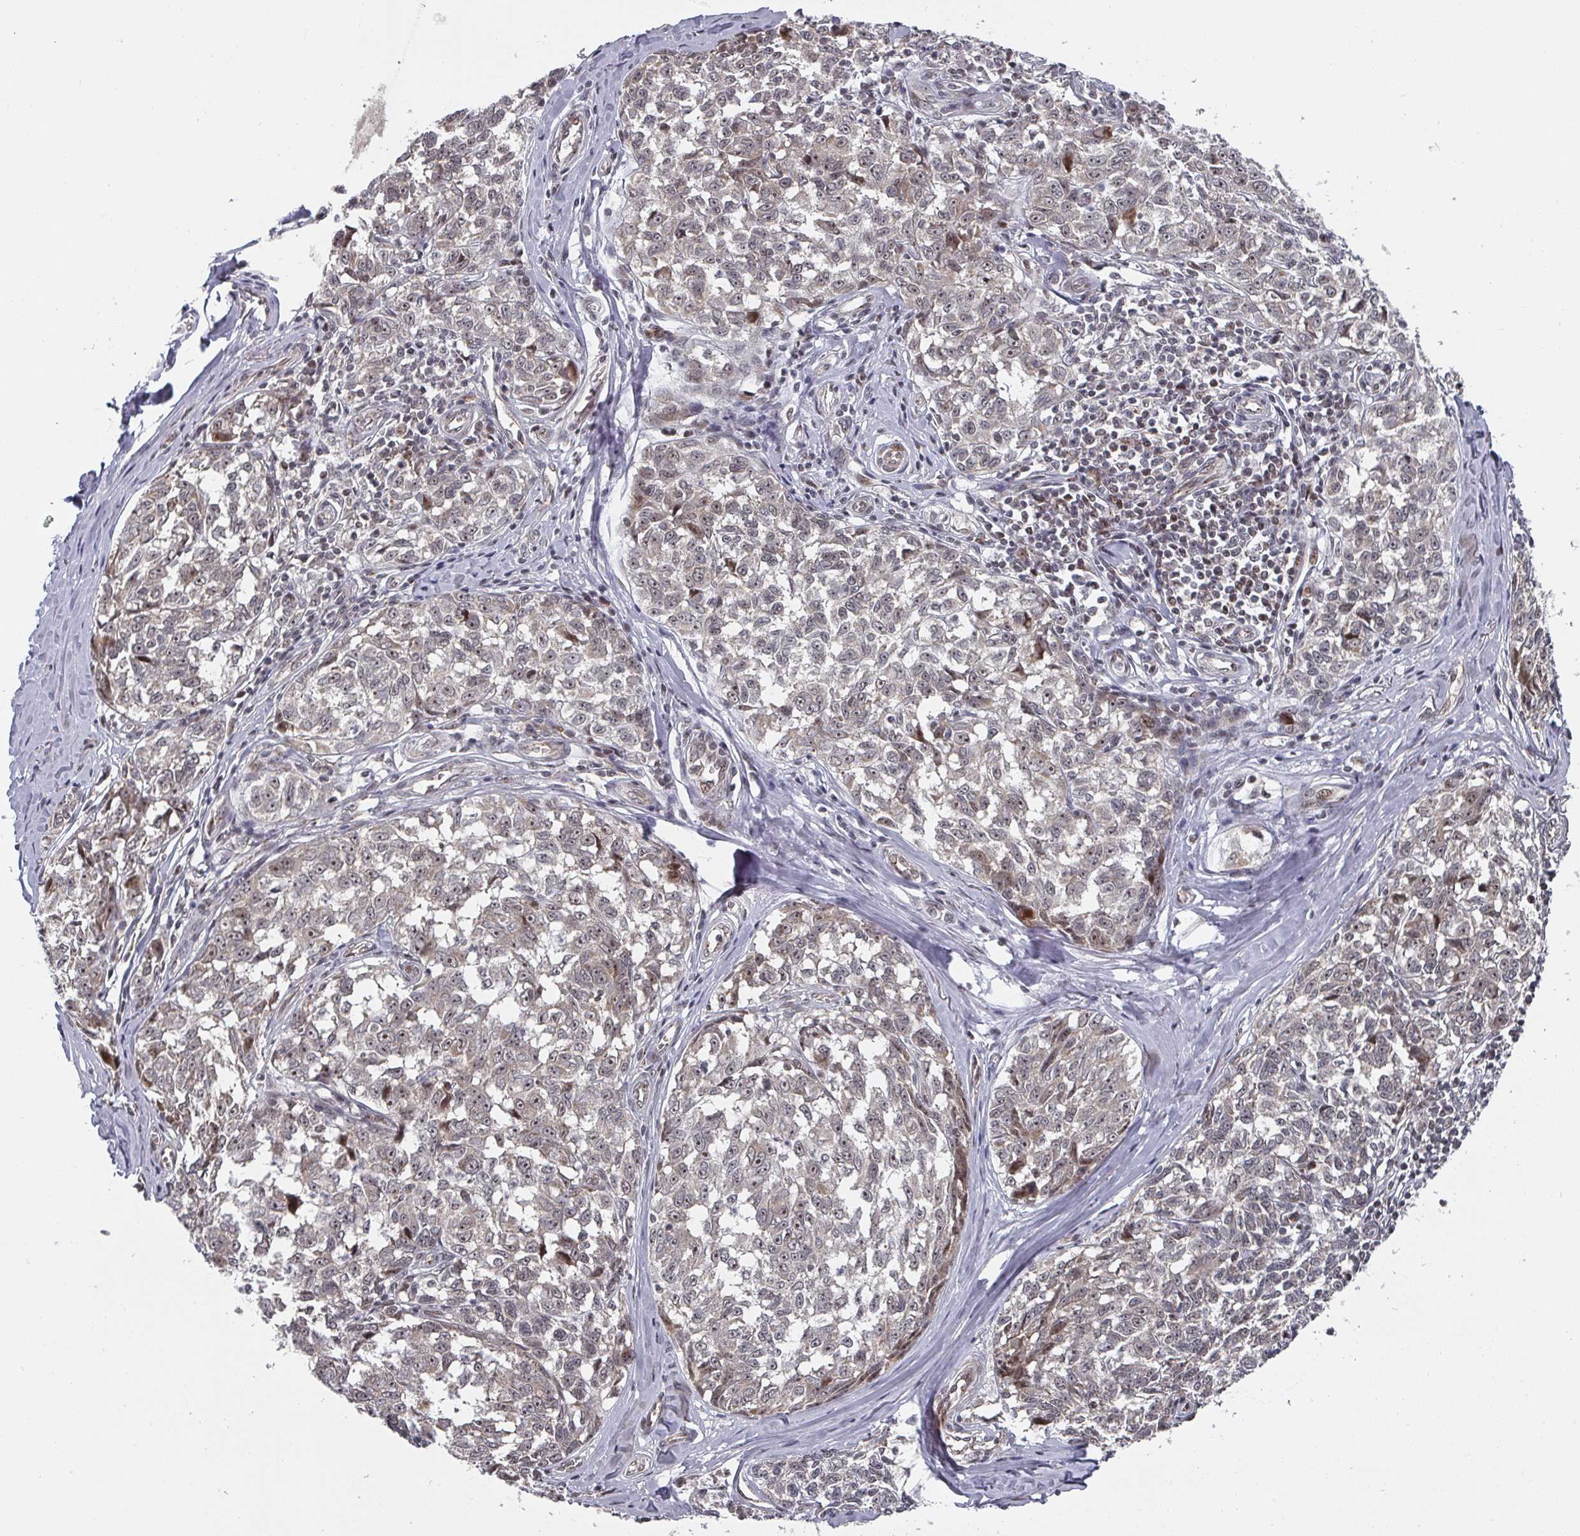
{"staining": {"intensity": "moderate", "quantity": "25%-75%", "location": "nuclear"}, "tissue": "melanoma", "cell_type": "Tumor cells", "image_type": "cancer", "snomed": [{"axis": "morphology", "description": "Normal tissue, NOS"}, {"axis": "morphology", "description": "Malignant melanoma, NOS"}, {"axis": "topography", "description": "Skin"}], "caption": "Protein analysis of melanoma tissue exhibits moderate nuclear expression in about 25%-75% of tumor cells.", "gene": "KIF1C", "patient": {"sex": "female", "age": 64}}